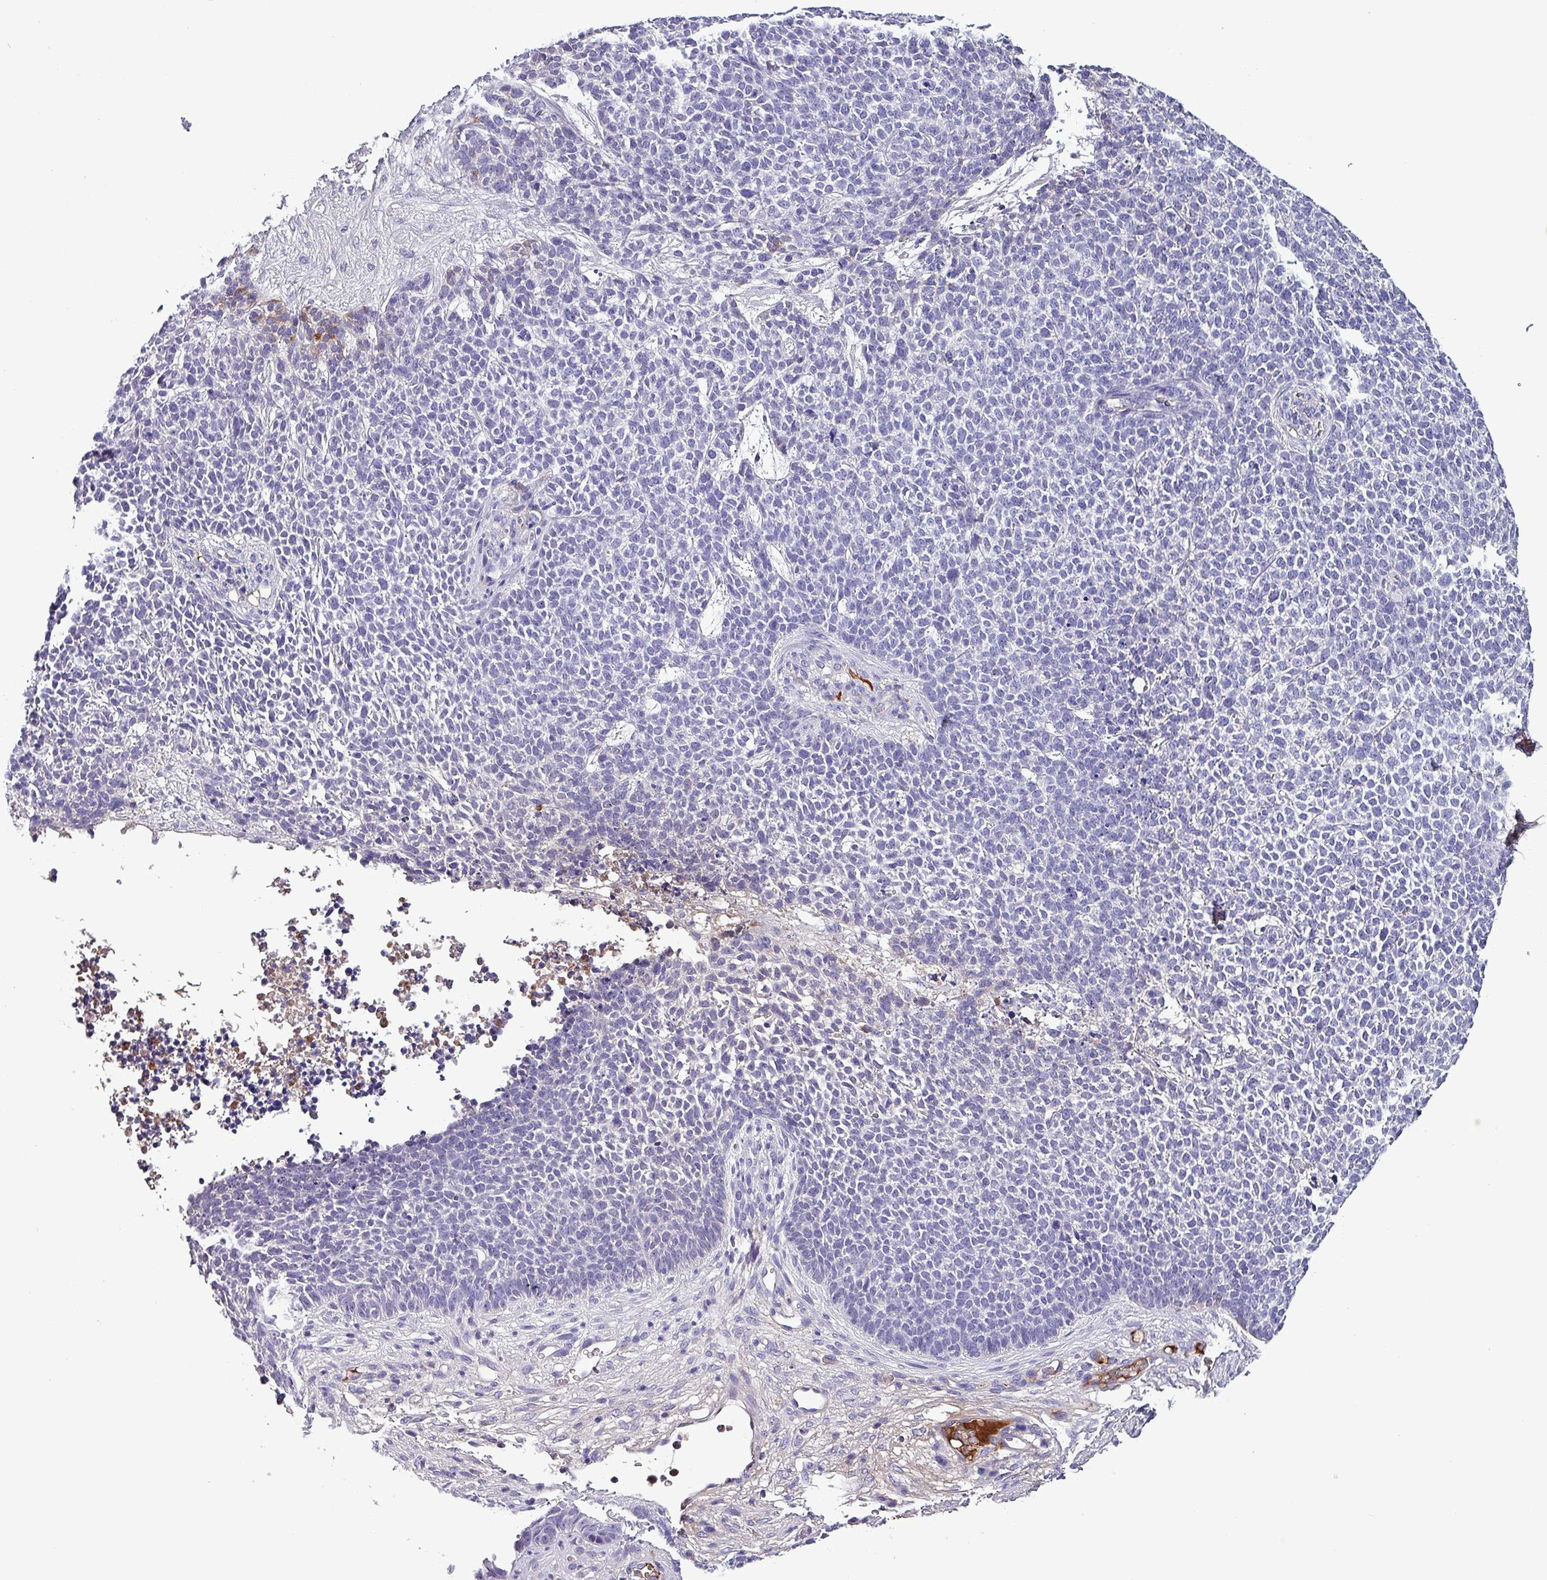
{"staining": {"intensity": "negative", "quantity": "none", "location": "none"}, "tissue": "skin cancer", "cell_type": "Tumor cells", "image_type": "cancer", "snomed": [{"axis": "morphology", "description": "Basal cell carcinoma"}, {"axis": "topography", "description": "Skin"}], "caption": "The micrograph demonstrates no significant positivity in tumor cells of skin cancer.", "gene": "HP", "patient": {"sex": "female", "age": 84}}